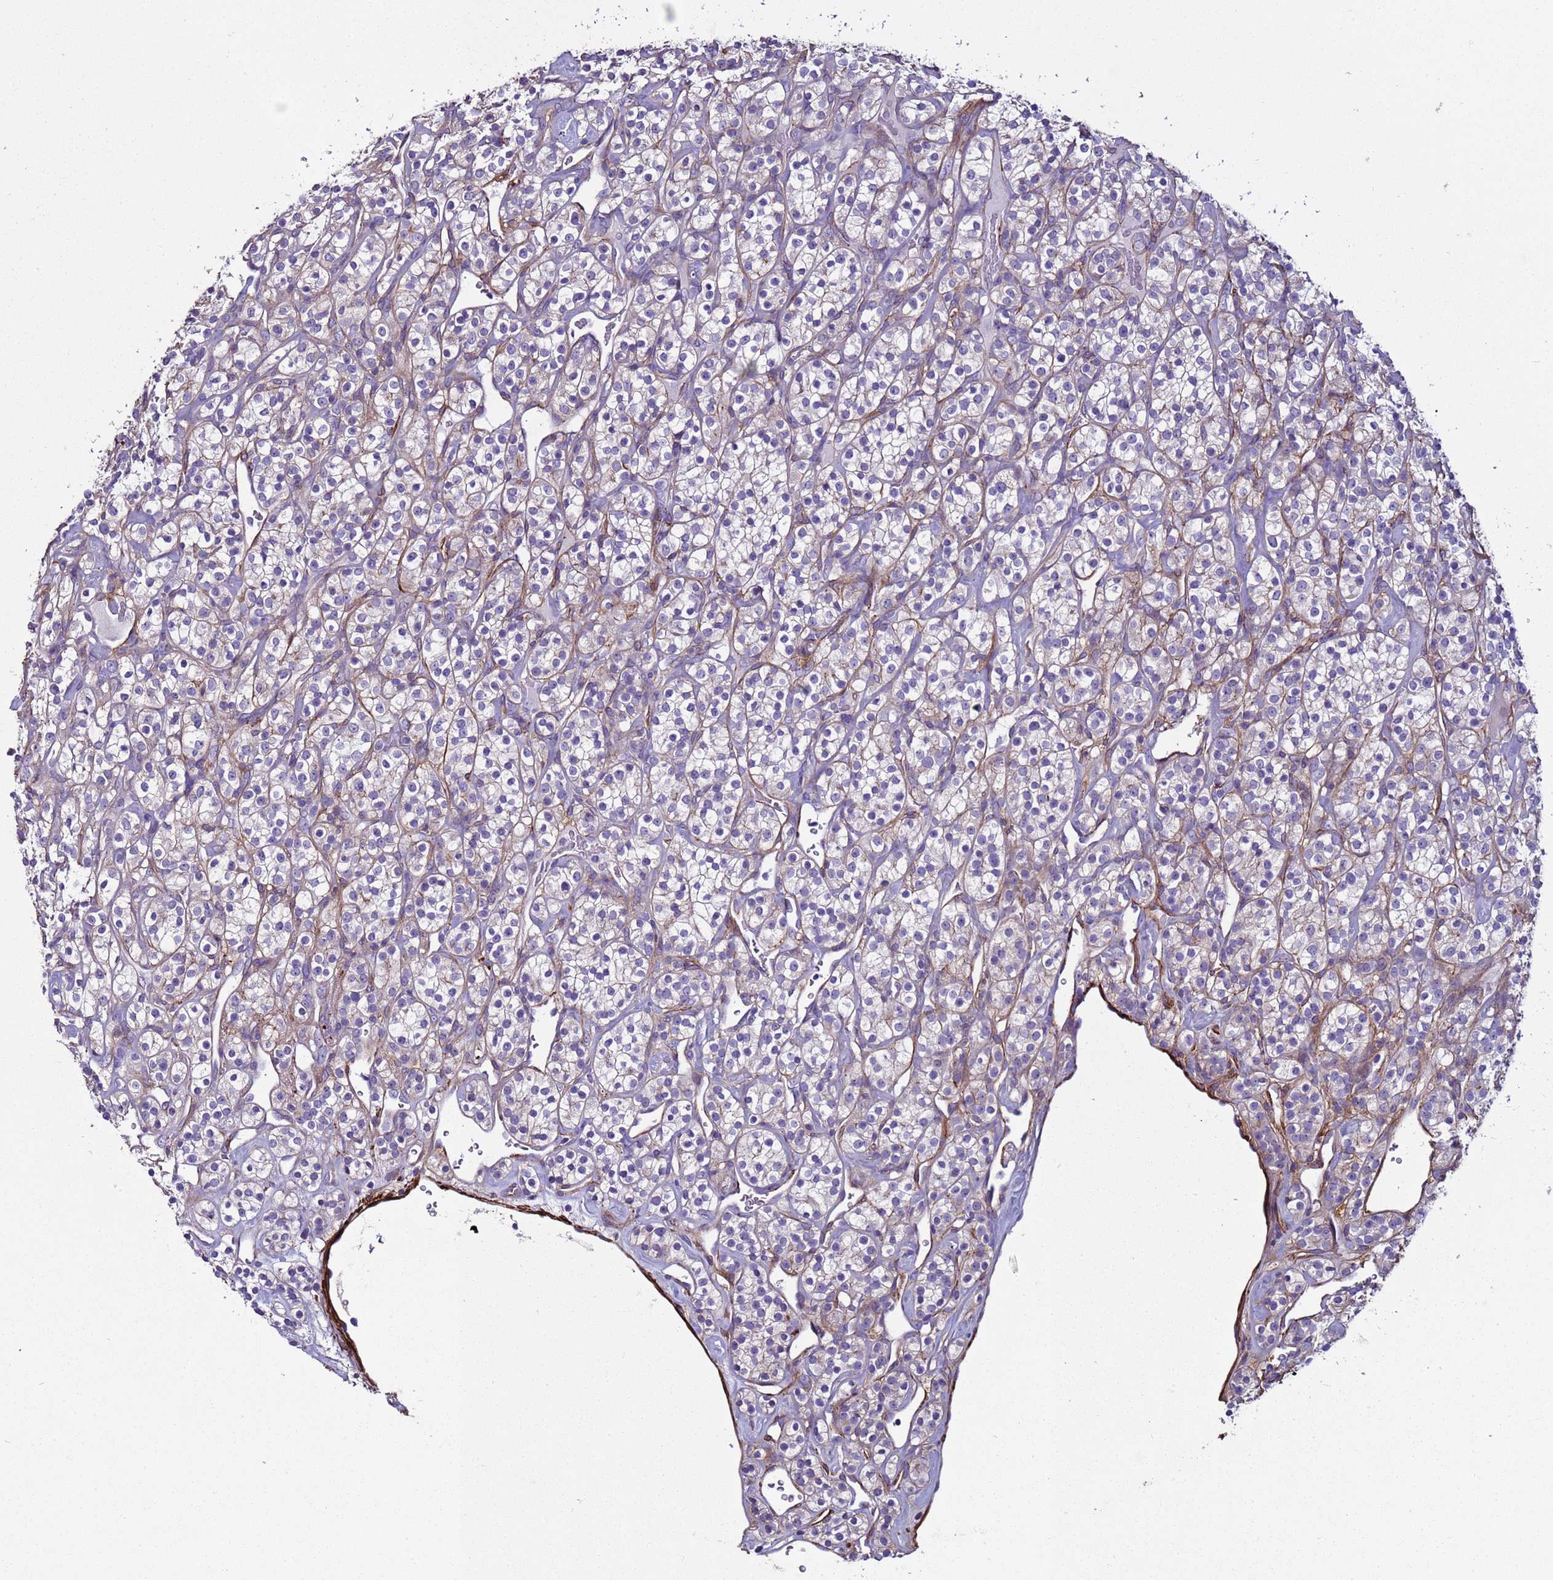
{"staining": {"intensity": "weak", "quantity": "<25%", "location": "cytoplasmic/membranous"}, "tissue": "renal cancer", "cell_type": "Tumor cells", "image_type": "cancer", "snomed": [{"axis": "morphology", "description": "Adenocarcinoma, NOS"}, {"axis": "topography", "description": "Kidney"}], "caption": "Tumor cells are negative for protein expression in human renal cancer (adenocarcinoma).", "gene": "RABL2B", "patient": {"sex": "male", "age": 77}}